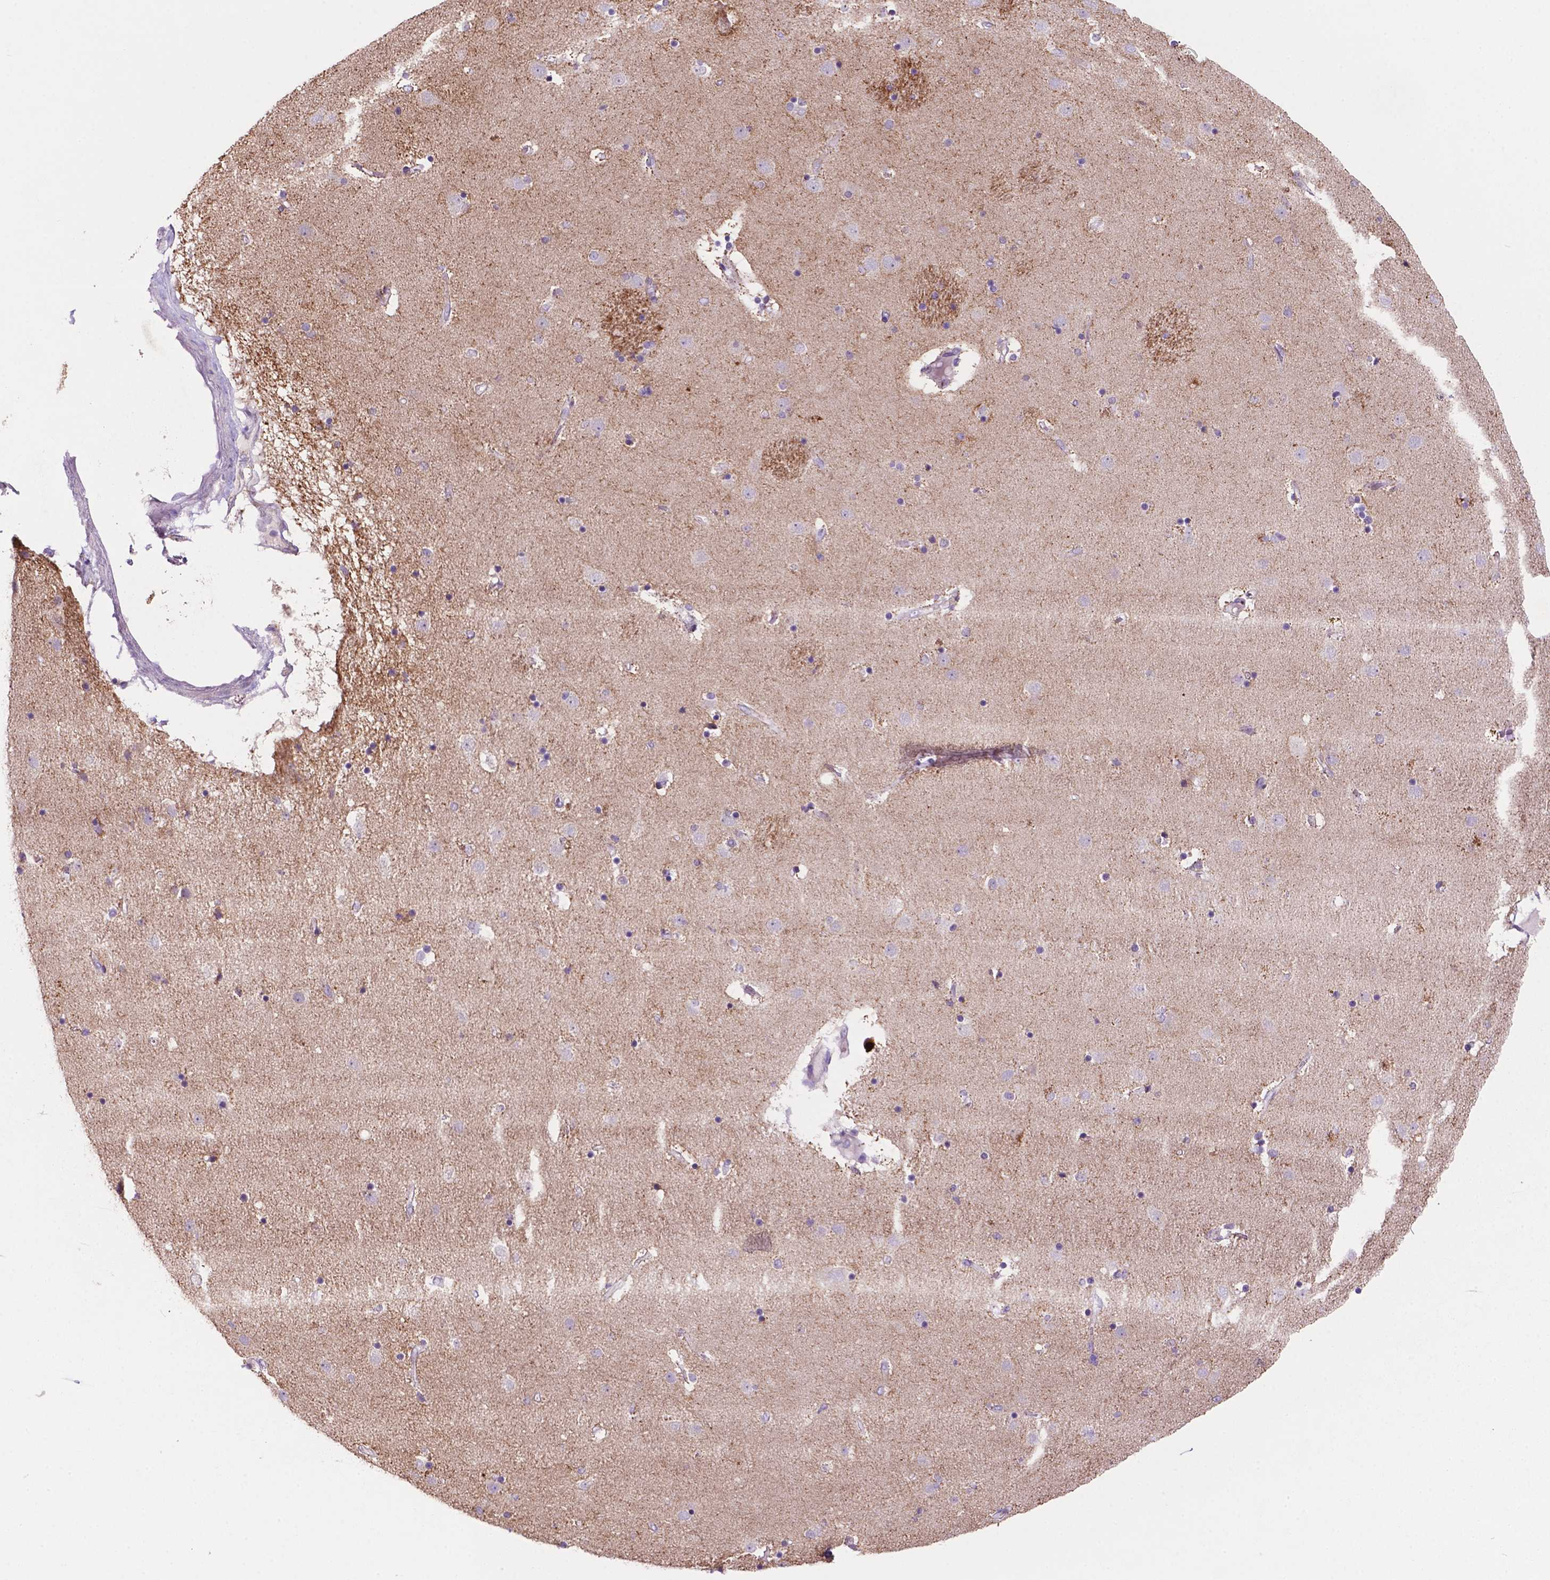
{"staining": {"intensity": "negative", "quantity": "none", "location": "none"}, "tissue": "caudate", "cell_type": "Glial cells", "image_type": "normal", "snomed": [{"axis": "morphology", "description": "Normal tissue, NOS"}, {"axis": "topography", "description": "Lateral ventricle wall"}], "caption": "Glial cells are negative for brown protein staining in unremarkable caudate.", "gene": "MKRN2OS", "patient": {"sex": "female", "age": 71}}